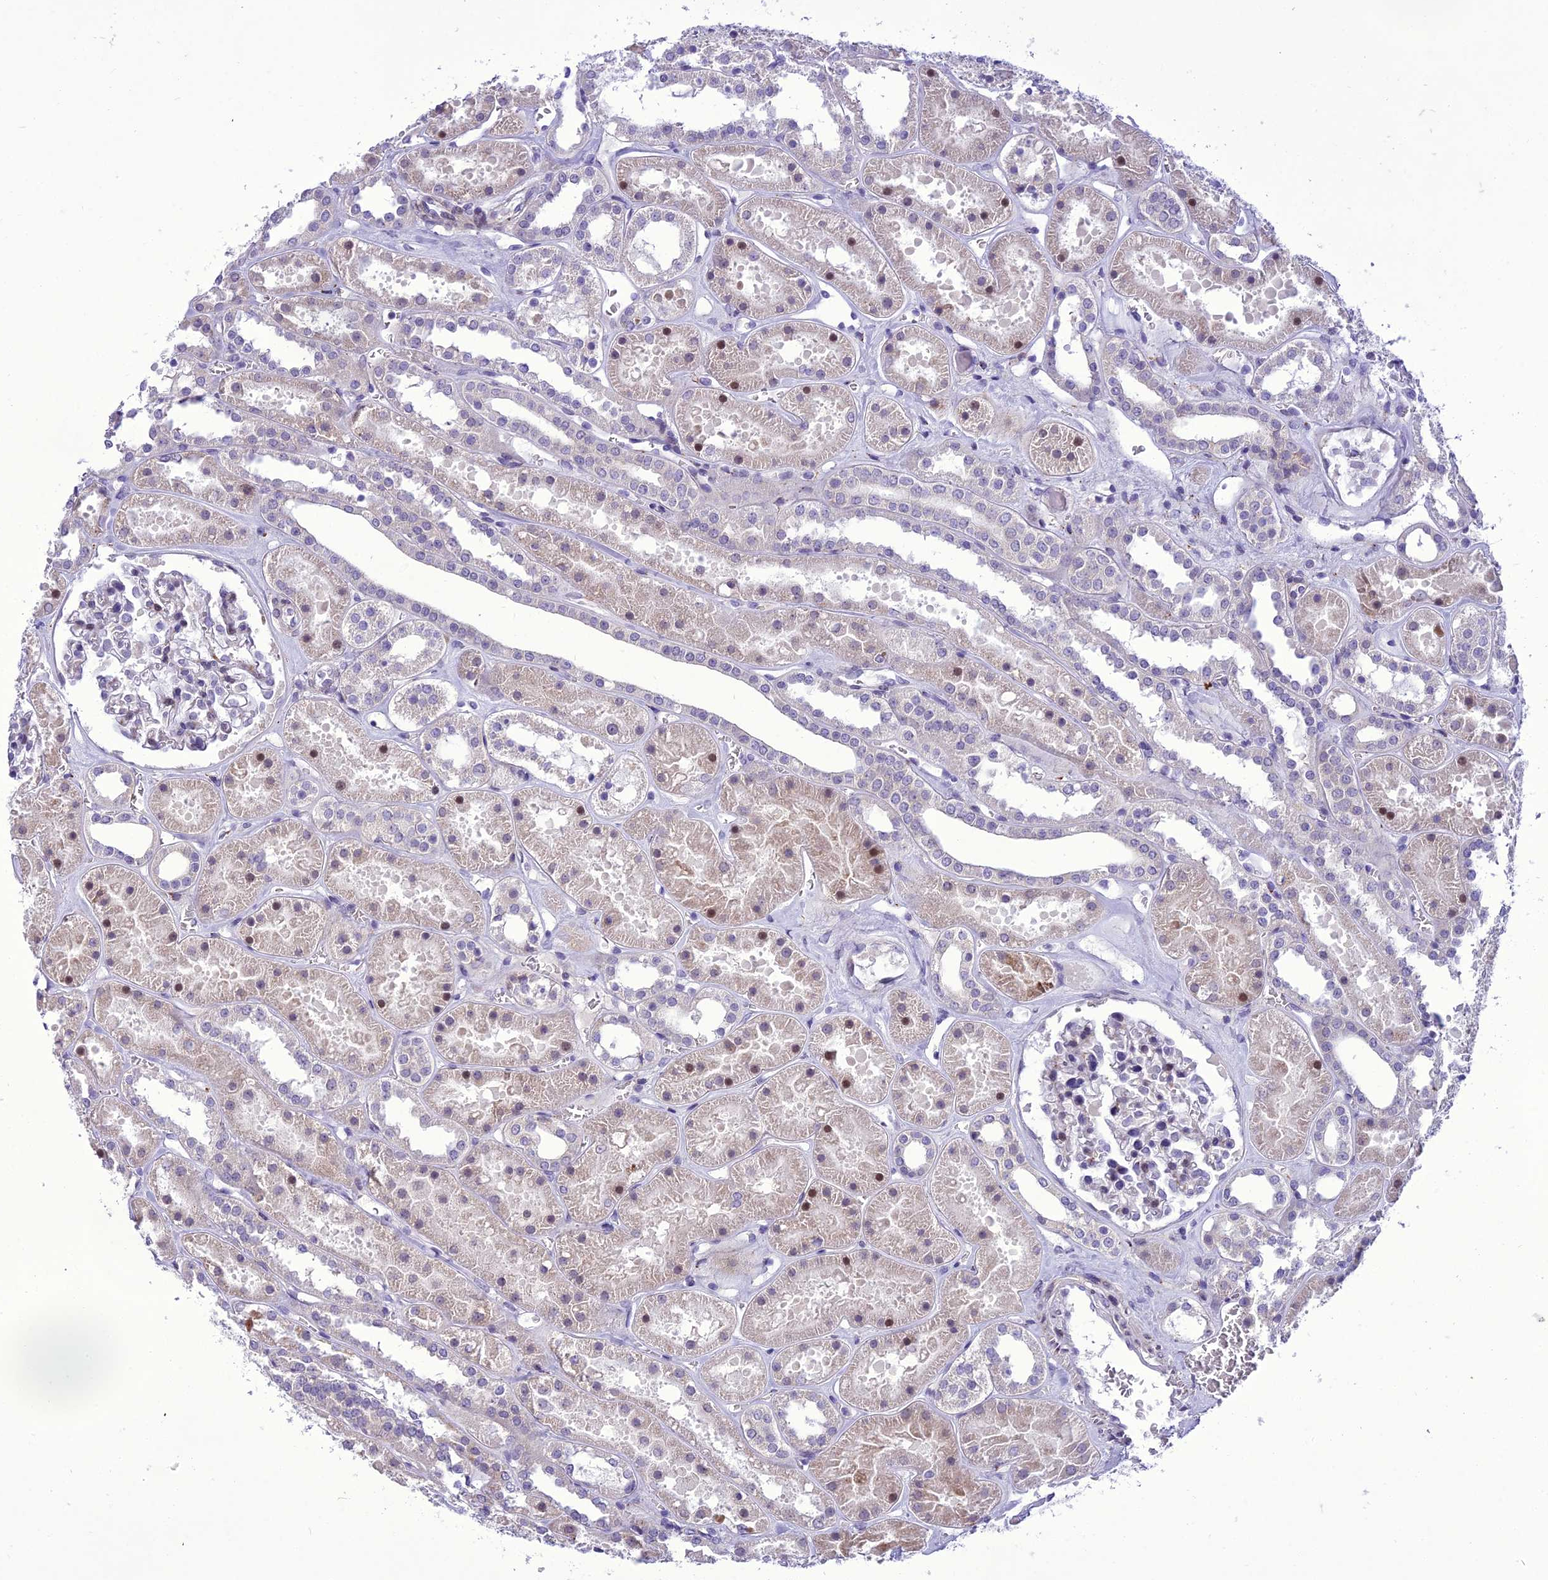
{"staining": {"intensity": "moderate", "quantity": "<25%", "location": "nuclear"}, "tissue": "kidney", "cell_type": "Cells in glomeruli", "image_type": "normal", "snomed": [{"axis": "morphology", "description": "Normal tissue, NOS"}, {"axis": "topography", "description": "Kidney"}], "caption": "DAB (3,3'-diaminobenzidine) immunohistochemical staining of normal human kidney displays moderate nuclear protein positivity in about <25% of cells in glomeruli.", "gene": "NEURL2", "patient": {"sex": "female", "age": 41}}